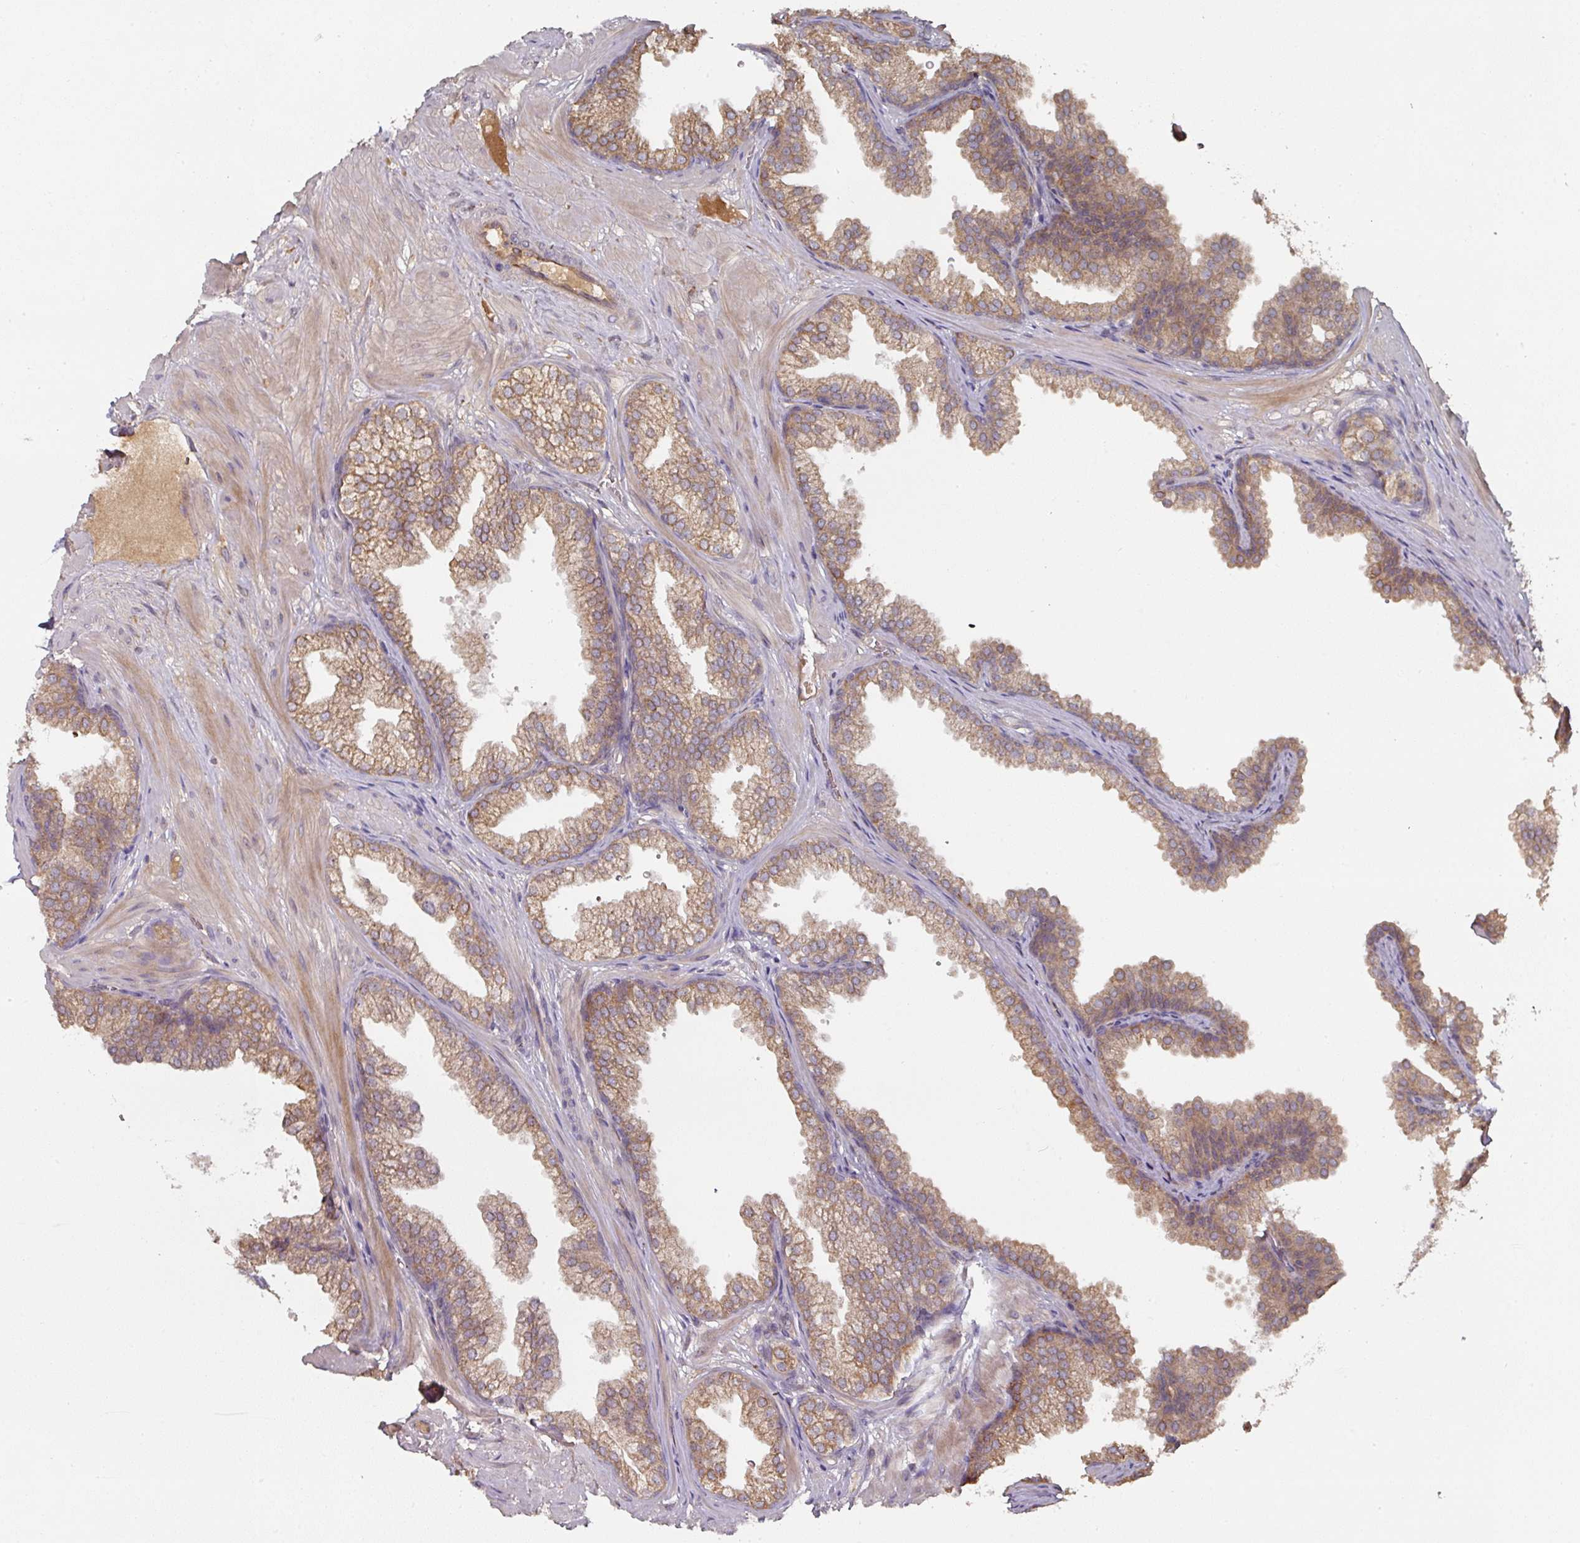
{"staining": {"intensity": "moderate", "quantity": ">75%", "location": "cytoplasmic/membranous"}, "tissue": "prostate", "cell_type": "Glandular cells", "image_type": "normal", "snomed": [{"axis": "morphology", "description": "Normal tissue, NOS"}, {"axis": "topography", "description": "Prostate"}], "caption": "High-magnification brightfield microscopy of unremarkable prostate stained with DAB (brown) and counterstained with hematoxylin (blue). glandular cells exhibit moderate cytoplasmic/membranous expression is identified in approximately>75% of cells.", "gene": "CEP95", "patient": {"sex": "male", "age": 37}}